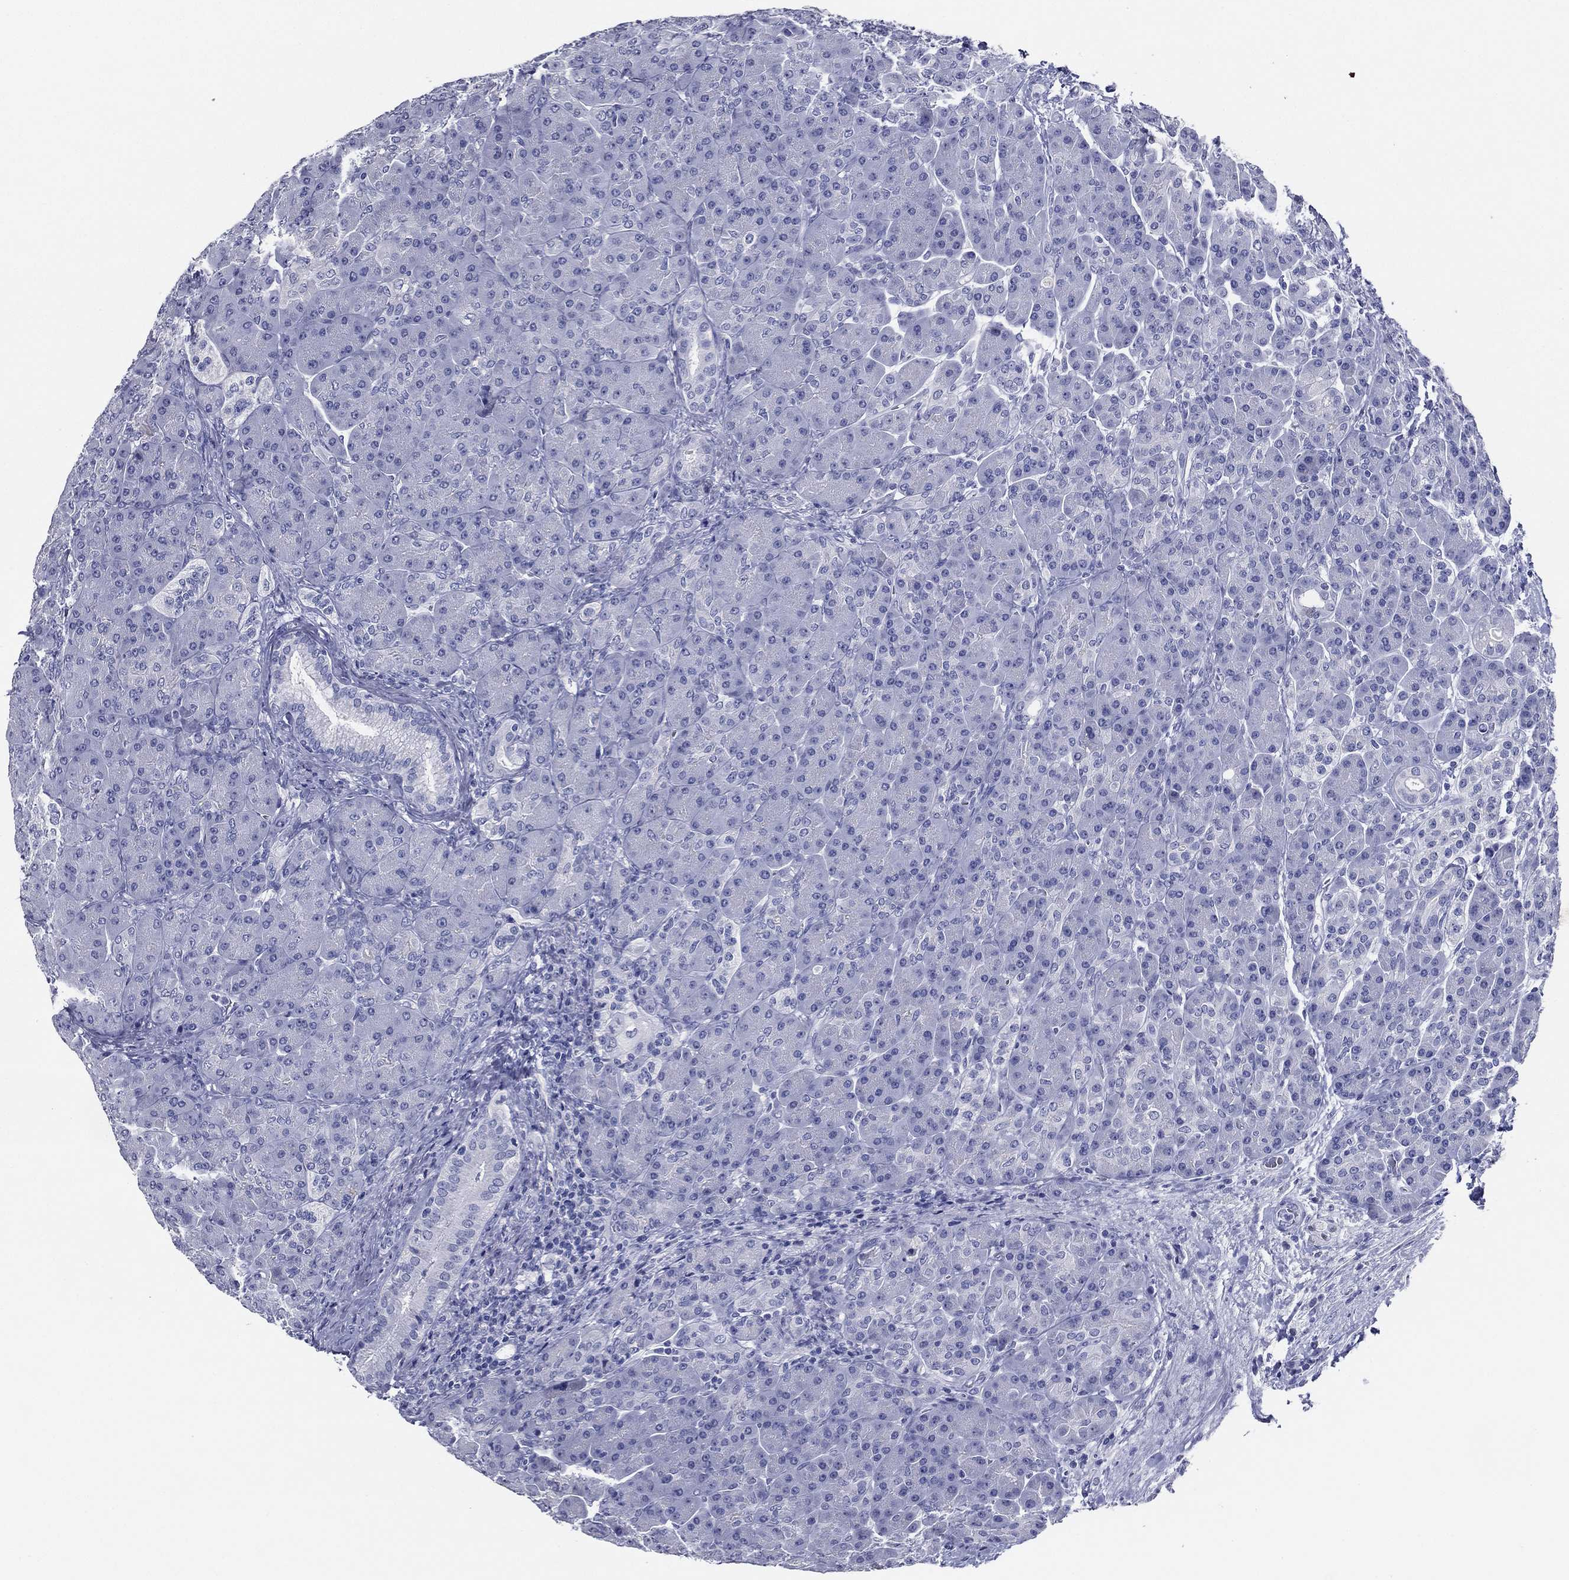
{"staining": {"intensity": "negative", "quantity": "none", "location": "none"}, "tissue": "pancreas", "cell_type": "Exocrine glandular cells", "image_type": "normal", "snomed": [{"axis": "morphology", "description": "Normal tissue, NOS"}, {"axis": "topography", "description": "Pancreas"}], "caption": "High power microscopy photomicrograph of an IHC histopathology image of unremarkable pancreas, revealing no significant staining in exocrine glandular cells. (Stains: DAB immunohistochemistry with hematoxylin counter stain, Microscopy: brightfield microscopy at high magnification).", "gene": "TFAP2A", "patient": {"sex": "male", "age": 70}}